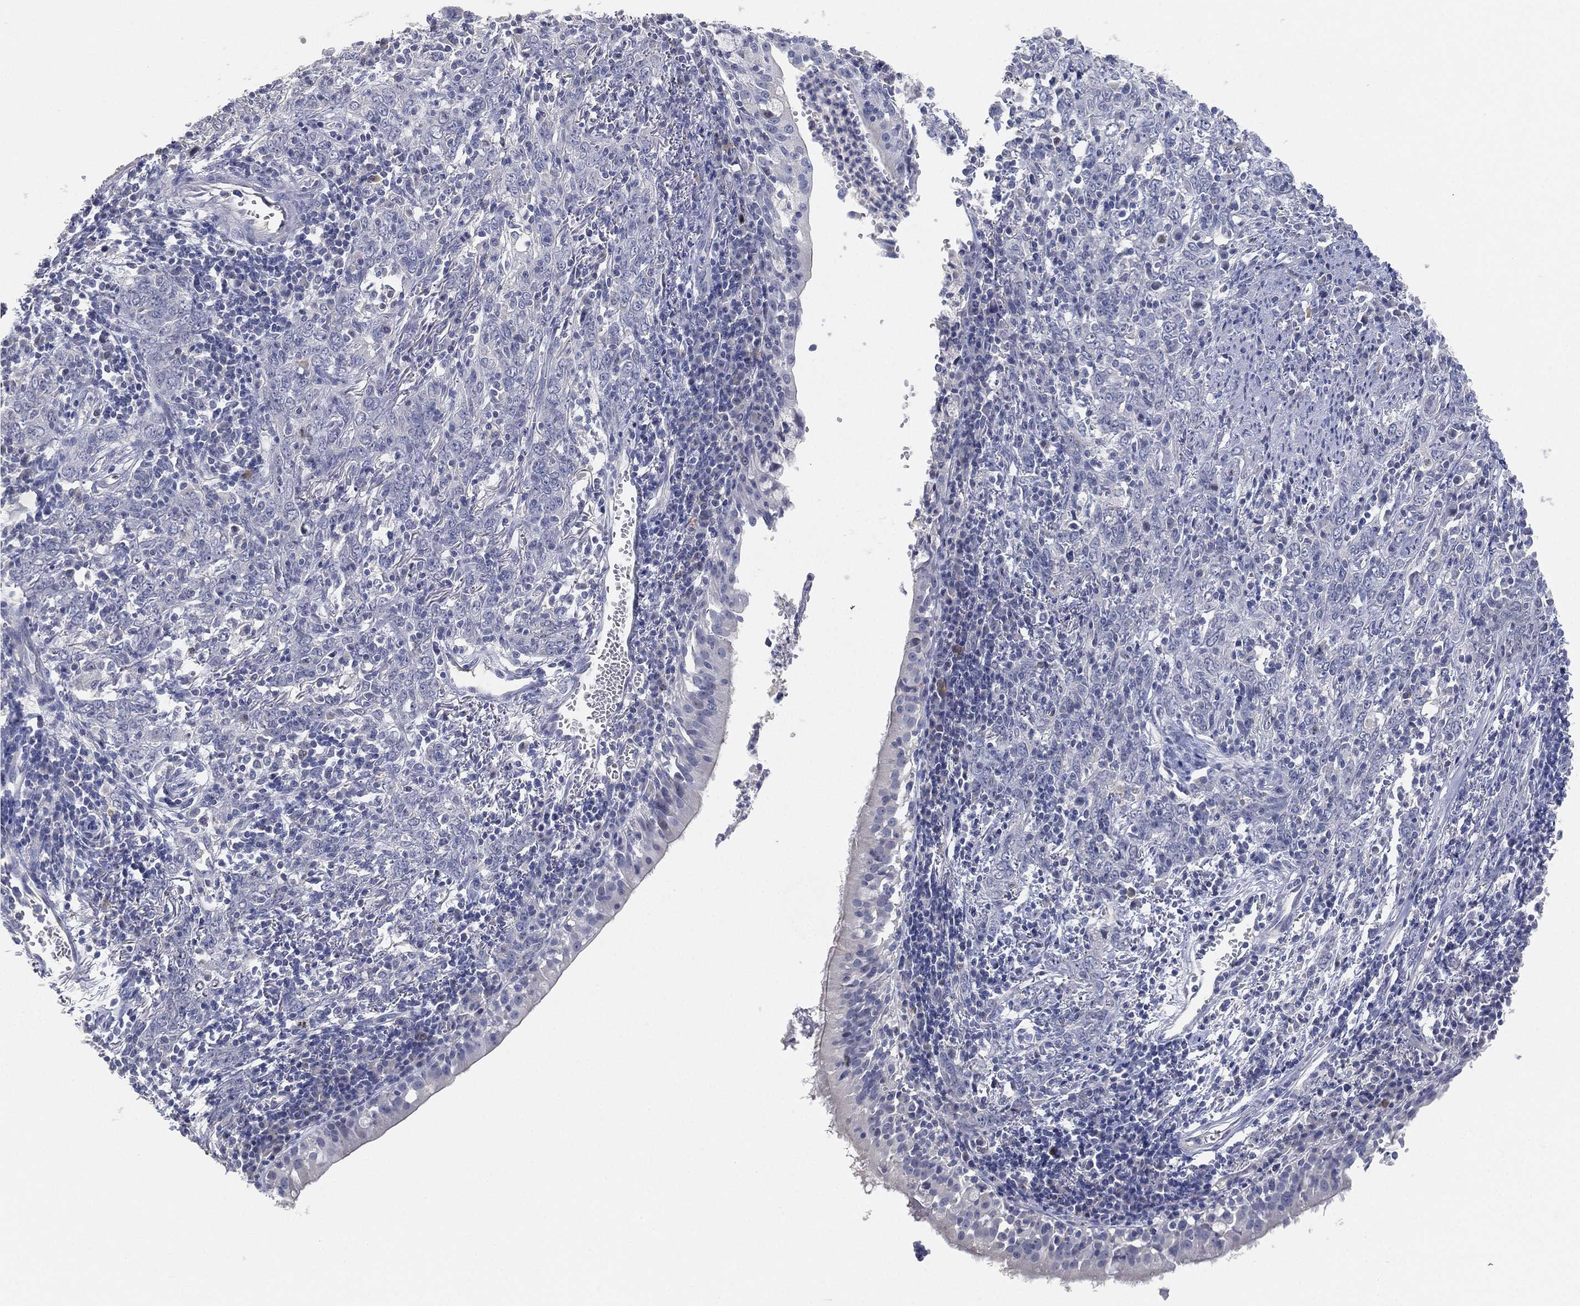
{"staining": {"intensity": "negative", "quantity": "none", "location": "none"}, "tissue": "bronchus", "cell_type": "Respiratory epithelial cells", "image_type": "normal", "snomed": [{"axis": "morphology", "description": "Normal tissue, NOS"}, {"axis": "morphology", "description": "Squamous cell carcinoma, NOS"}, {"axis": "topography", "description": "Cartilage tissue"}, {"axis": "topography", "description": "Bronchus"}, {"axis": "topography", "description": "Lung"}], "caption": "Bronchus stained for a protein using immunohistochemistry (IHC) exhibits no staining respiratory epithelial cells.", "gene": "FAM187B", "patient": {"sex": "male", "age": 66}}